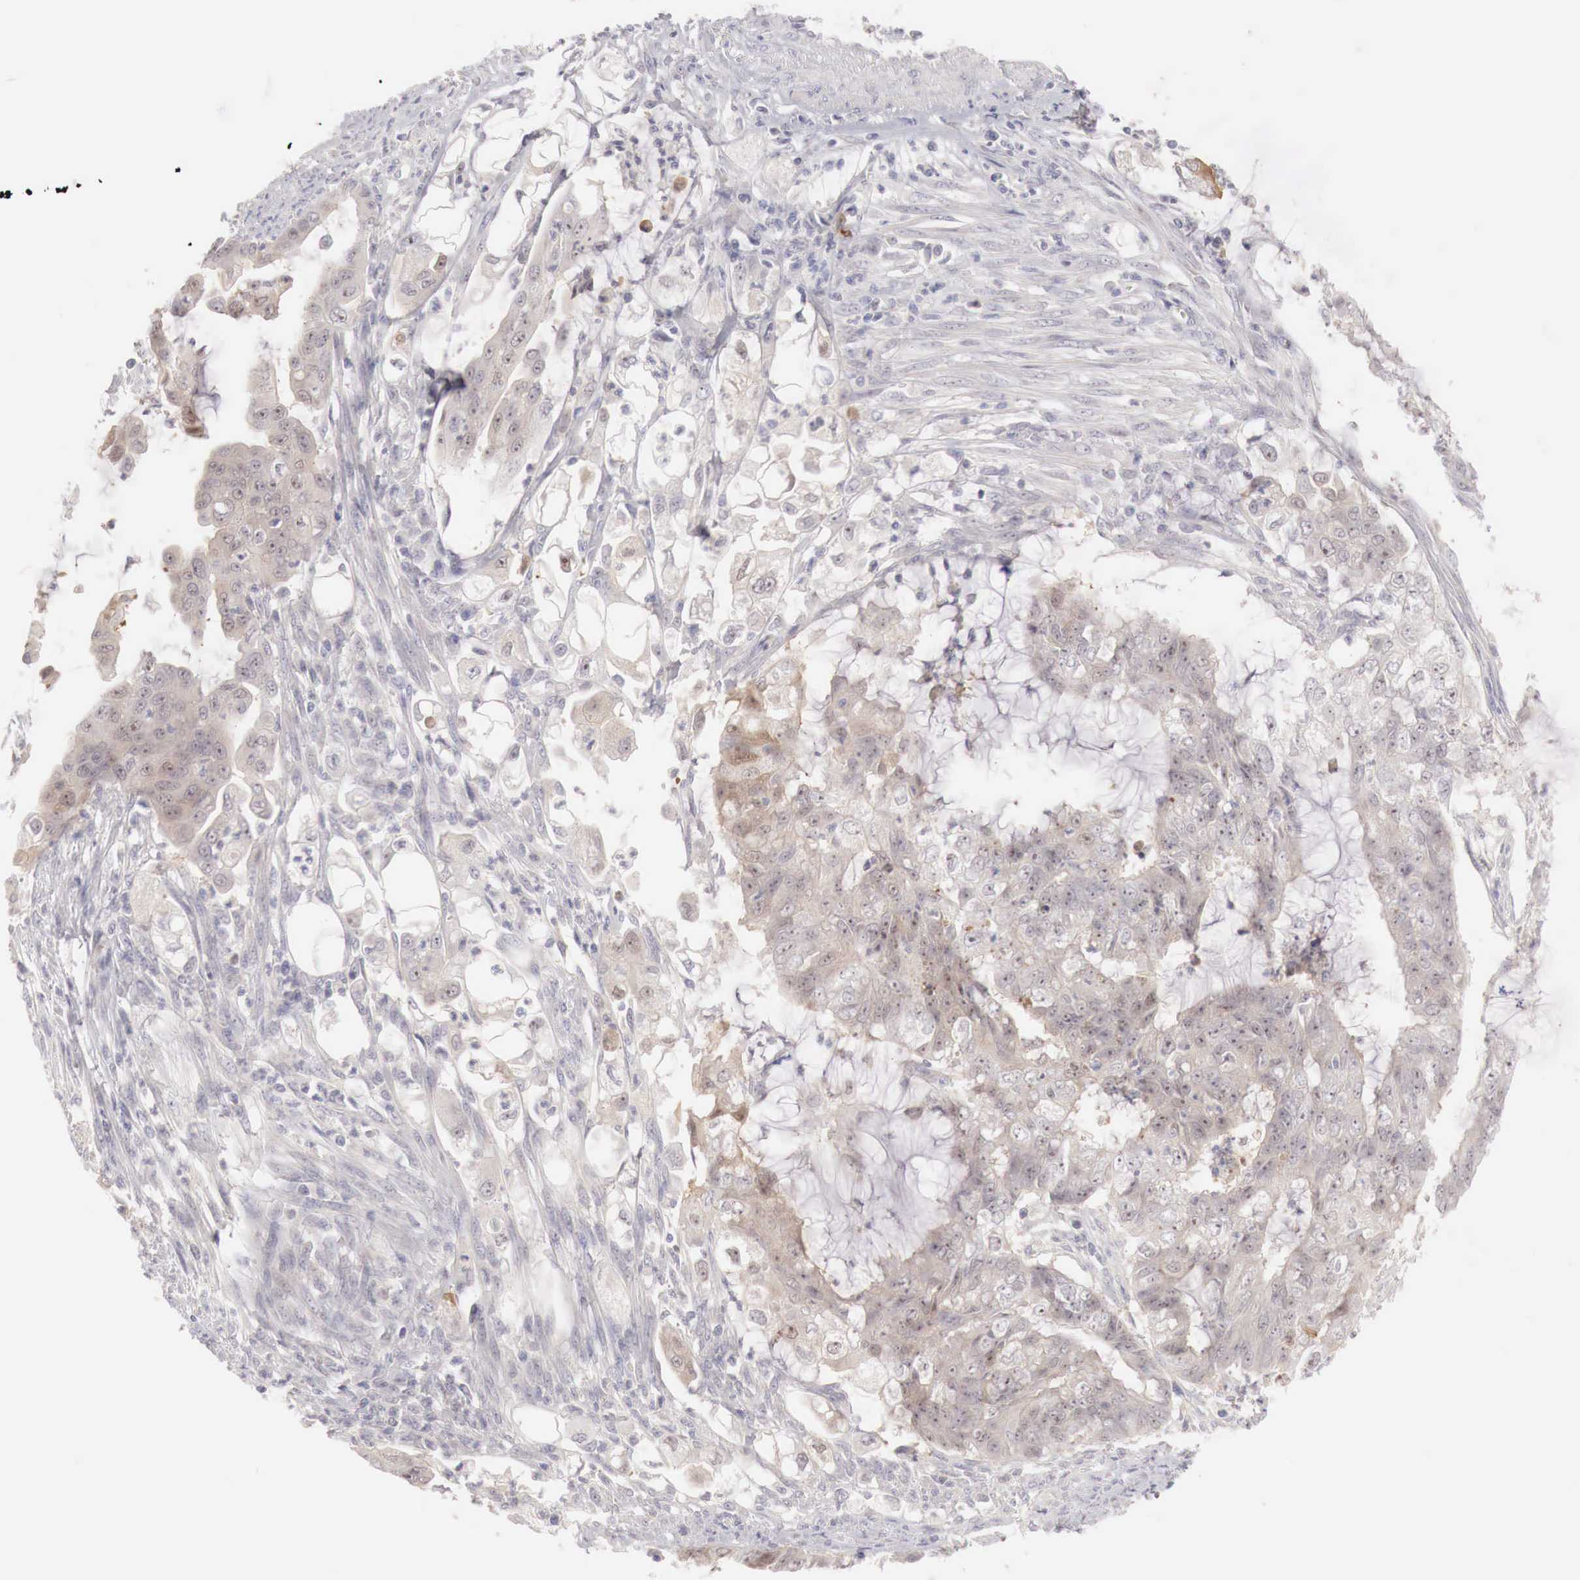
{"staining": {"intensity": "weak", "quantity": "25%-75%", "location": "cytoplasmic/membranous"}, "tissue": "endometrial cancer", "cell_type": "Tumor cells", "image_type": "cancer", "snomed": [{"axis": "morphology", "description": "Adenocarcinoma, NOS"}, {"axis": "topography", "description": "Endometrium"}], "caption": "About 25%-75% of tumor cells in endometrial cancer reveal weak cytoplasmic/membranous protein staining as visualized by brown immunohistochemical staining.", "gene": "GATA1", "patient": {"sex": "female", "age": 75}}